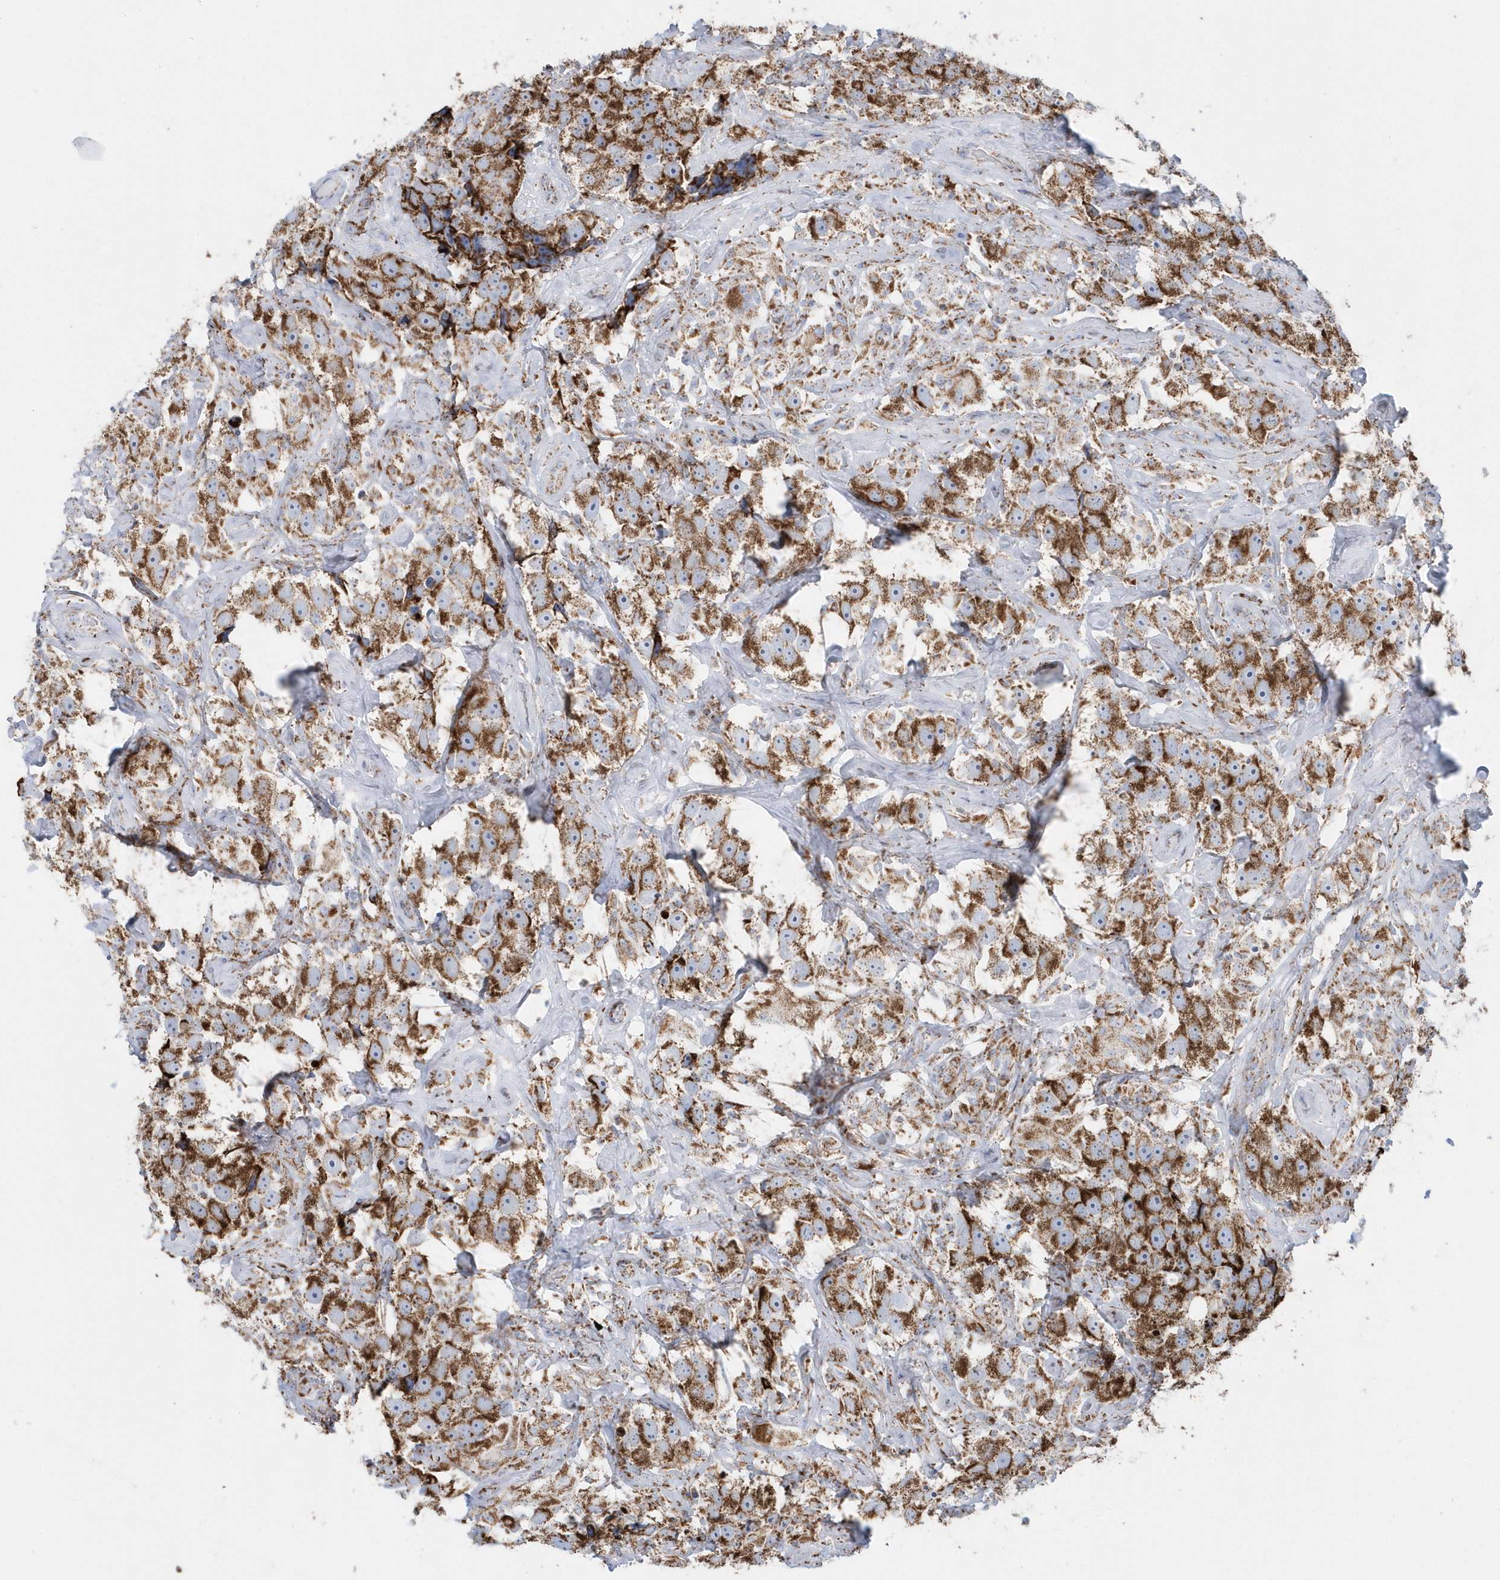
{"staining": {"intensity": "moderate", "quantity": ">75%", "location": "cytoplasmic/membranous"}, "tissue": "testis cancer", "cell_type": "Tumor cells", "image_type": "cancer", "snomed": [{"axis": "morphology", "description": "Seminoma, NOS"}, {"axis": "topography", "description": "Testis"}], "caption": "This is a micrograph of immunohistochemistry staining of testis cancer (seminoma), which shows moderate expression in the cytoplasmic/membranous of tumor cells.", "gene": "TMCO6", "patient": {"sex": "male", "age": 49}}